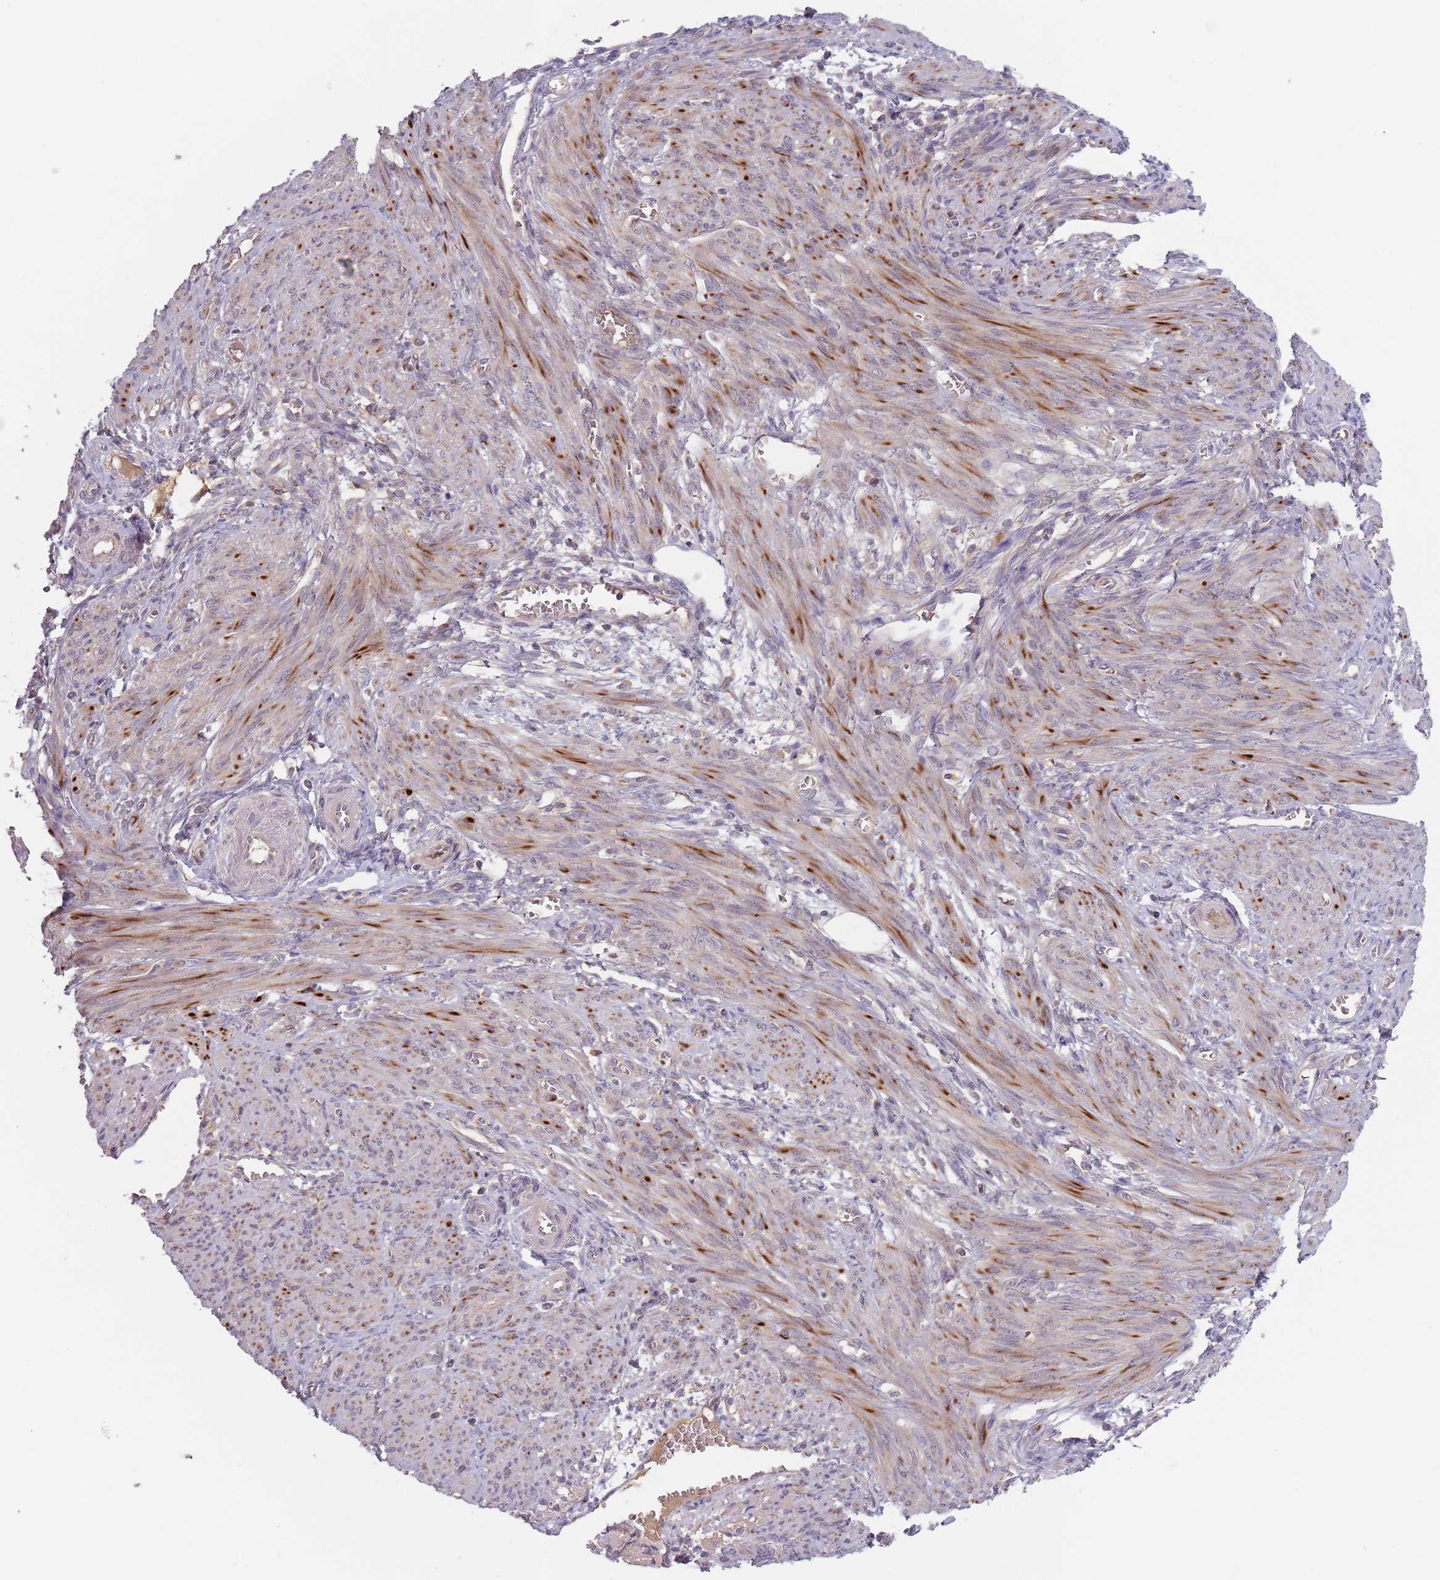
{"staining": {"intensity": "moderate", "quantity": "25%-75%", "location": "cytoplasmic/membranous"}, "tissue": "smooth muscle", "cell_type": "Smooth muscle cells", "image_type": "normal", "snomed": [{"axis": "morphology", "description": "Normal tissue, NOS"}, {"axis": "topography", "description": "Smooth muscle"}], "caption": "Protein analysis of normal smooth muscle shows moderate cytoplasmic/membranous positivity in about 25%-75% of smooth muscle cells.", "gene": "ASB13", "patient": {"sex": "female", "age": 39}}